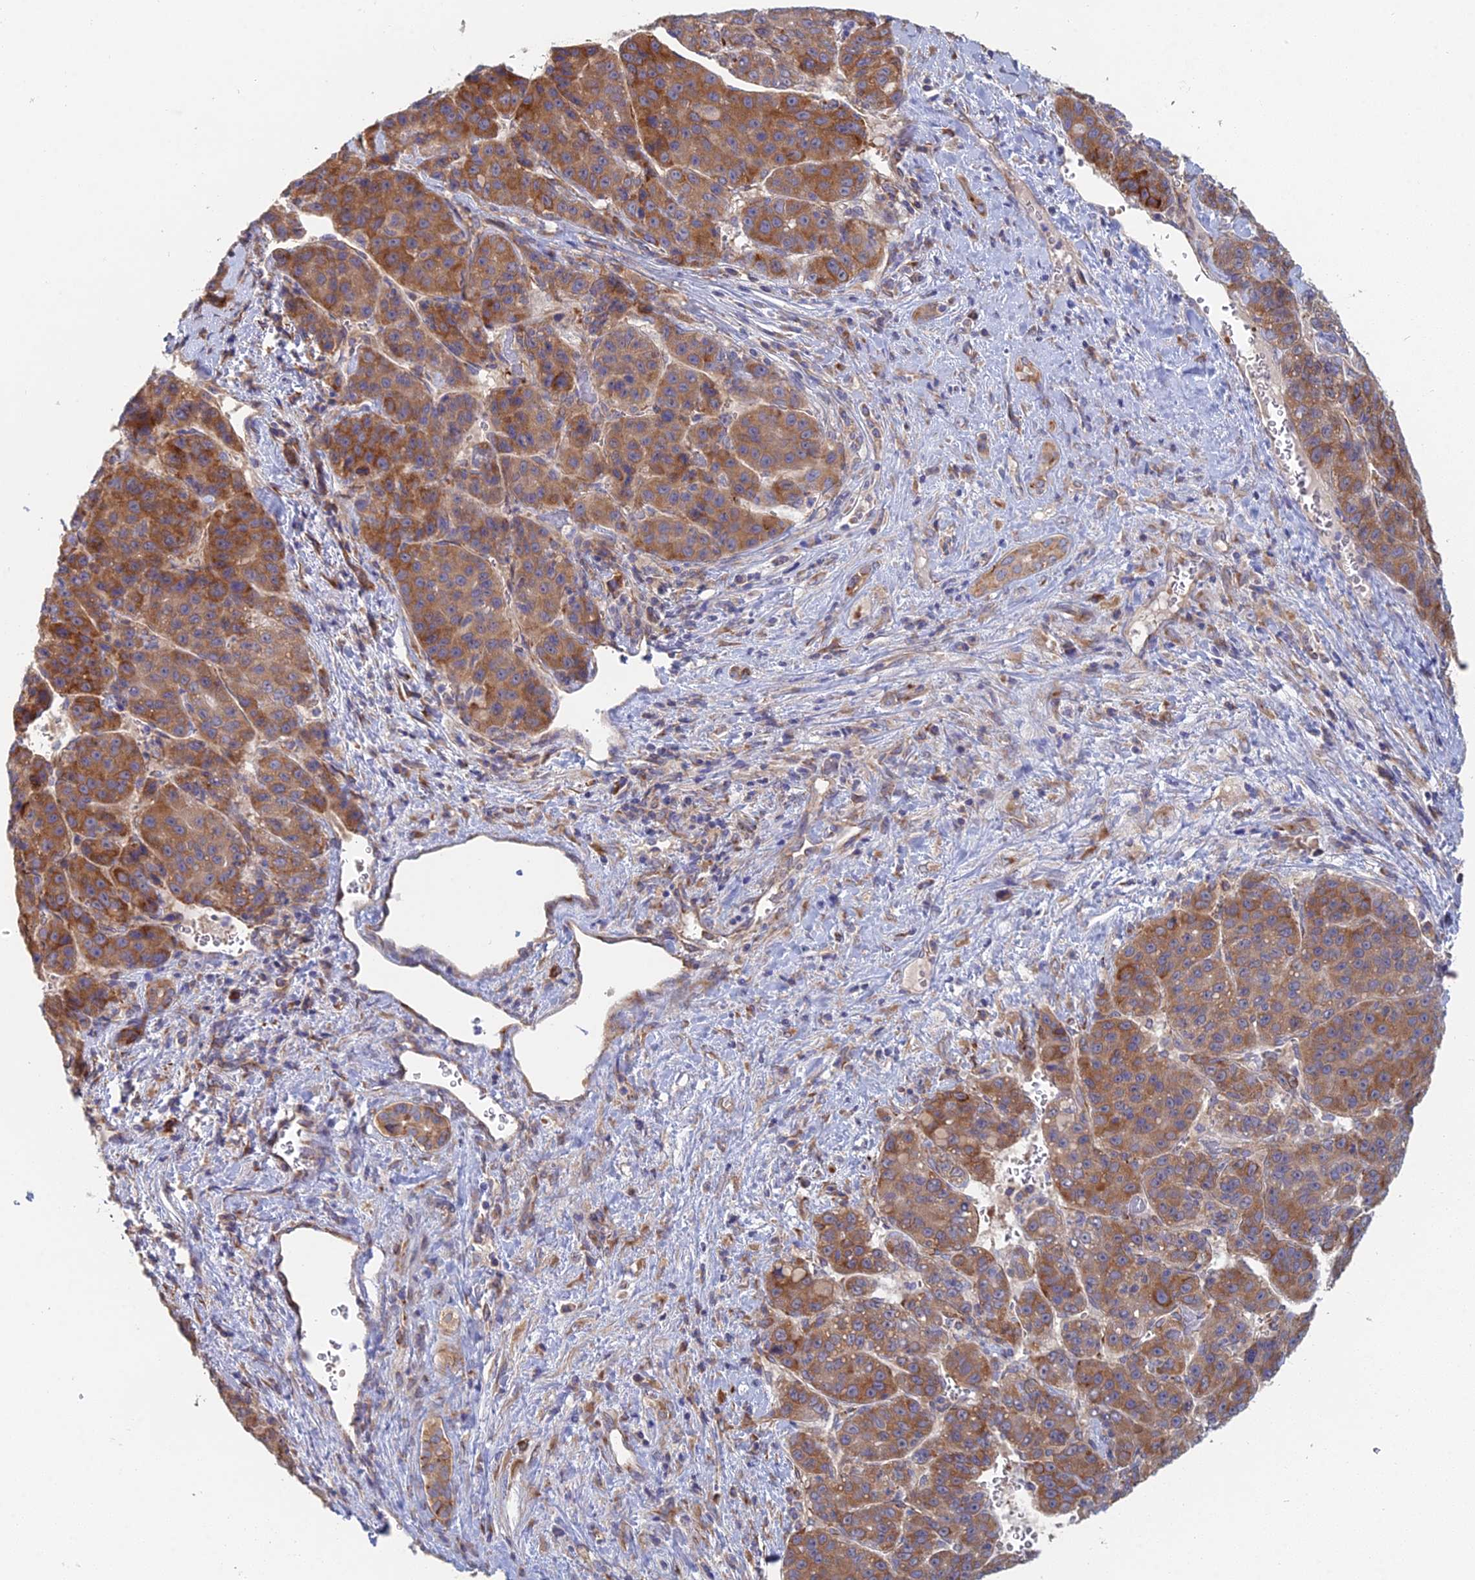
{"staining": {"intensity": "moderate", "quantity": ">75%", "location": "cytoplasmic/membranous"}, "tissue": "liver cancer", "cell_type": "Tumor cells", "image_type": "cancer", "snomed": [{"axis": "morphology", "description": "Carcinoma, Hepatocellular, NOS"}, {"axis": "topography", "description": "Liver"}], "caption": "Liver cancer (hepatocellular carcinoma) stained with DAB (3,3'-diaminobenzidine) immunohistochemistry shows medium levels of moderate cytoplasmic/membranous expression in approximately >75% of tumor cells. (Stains: DAB (3,3'-diaminobenzidine) in brown, nuclei in blue, Microscopy: brightfield microscopy at high magnification).", "gene": "ELOF1", "patient": {"sex": "female", "age": 53}}